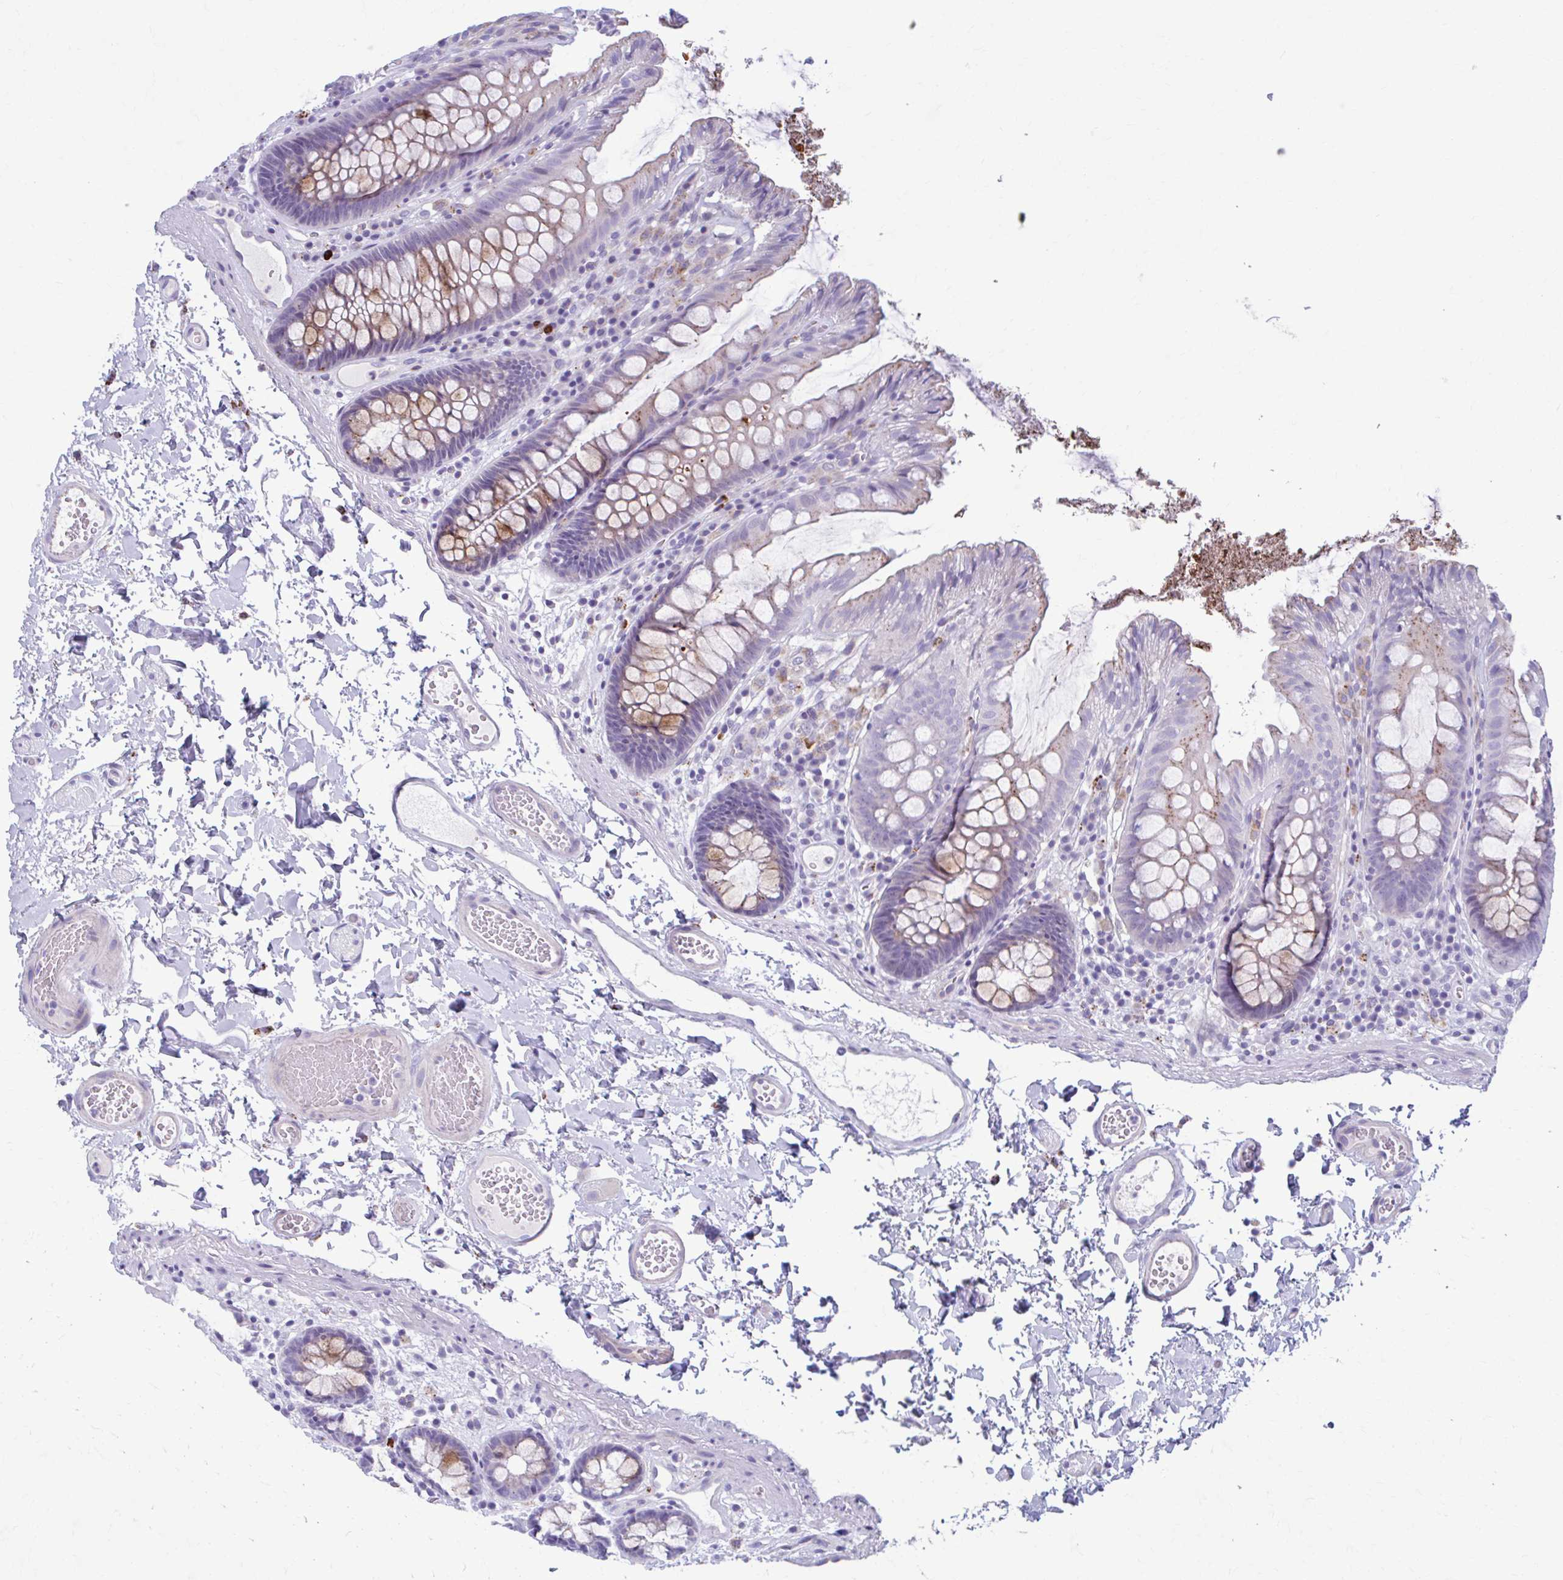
{"staining": {"intensity": "negative", "quantity": "none", "location": "none"}, "tissue": "colon", "cell_type": "Endothelial cells", "image_type": "normal", "snomed": [{"axis": "morphology", "description": "Normal tissue, NOS"}, {"axis": "topography", "description": "Colon"}, {"axis": "topography", "description": "Peripheral nerve tissue"}], "caption": "The IHC image has no significant expression in endothelial cells of colon. (IHC, brightfield microscopy, high magnification).", "gene": "C12orf71", "patient": {"sex": "male", "age": 84}}